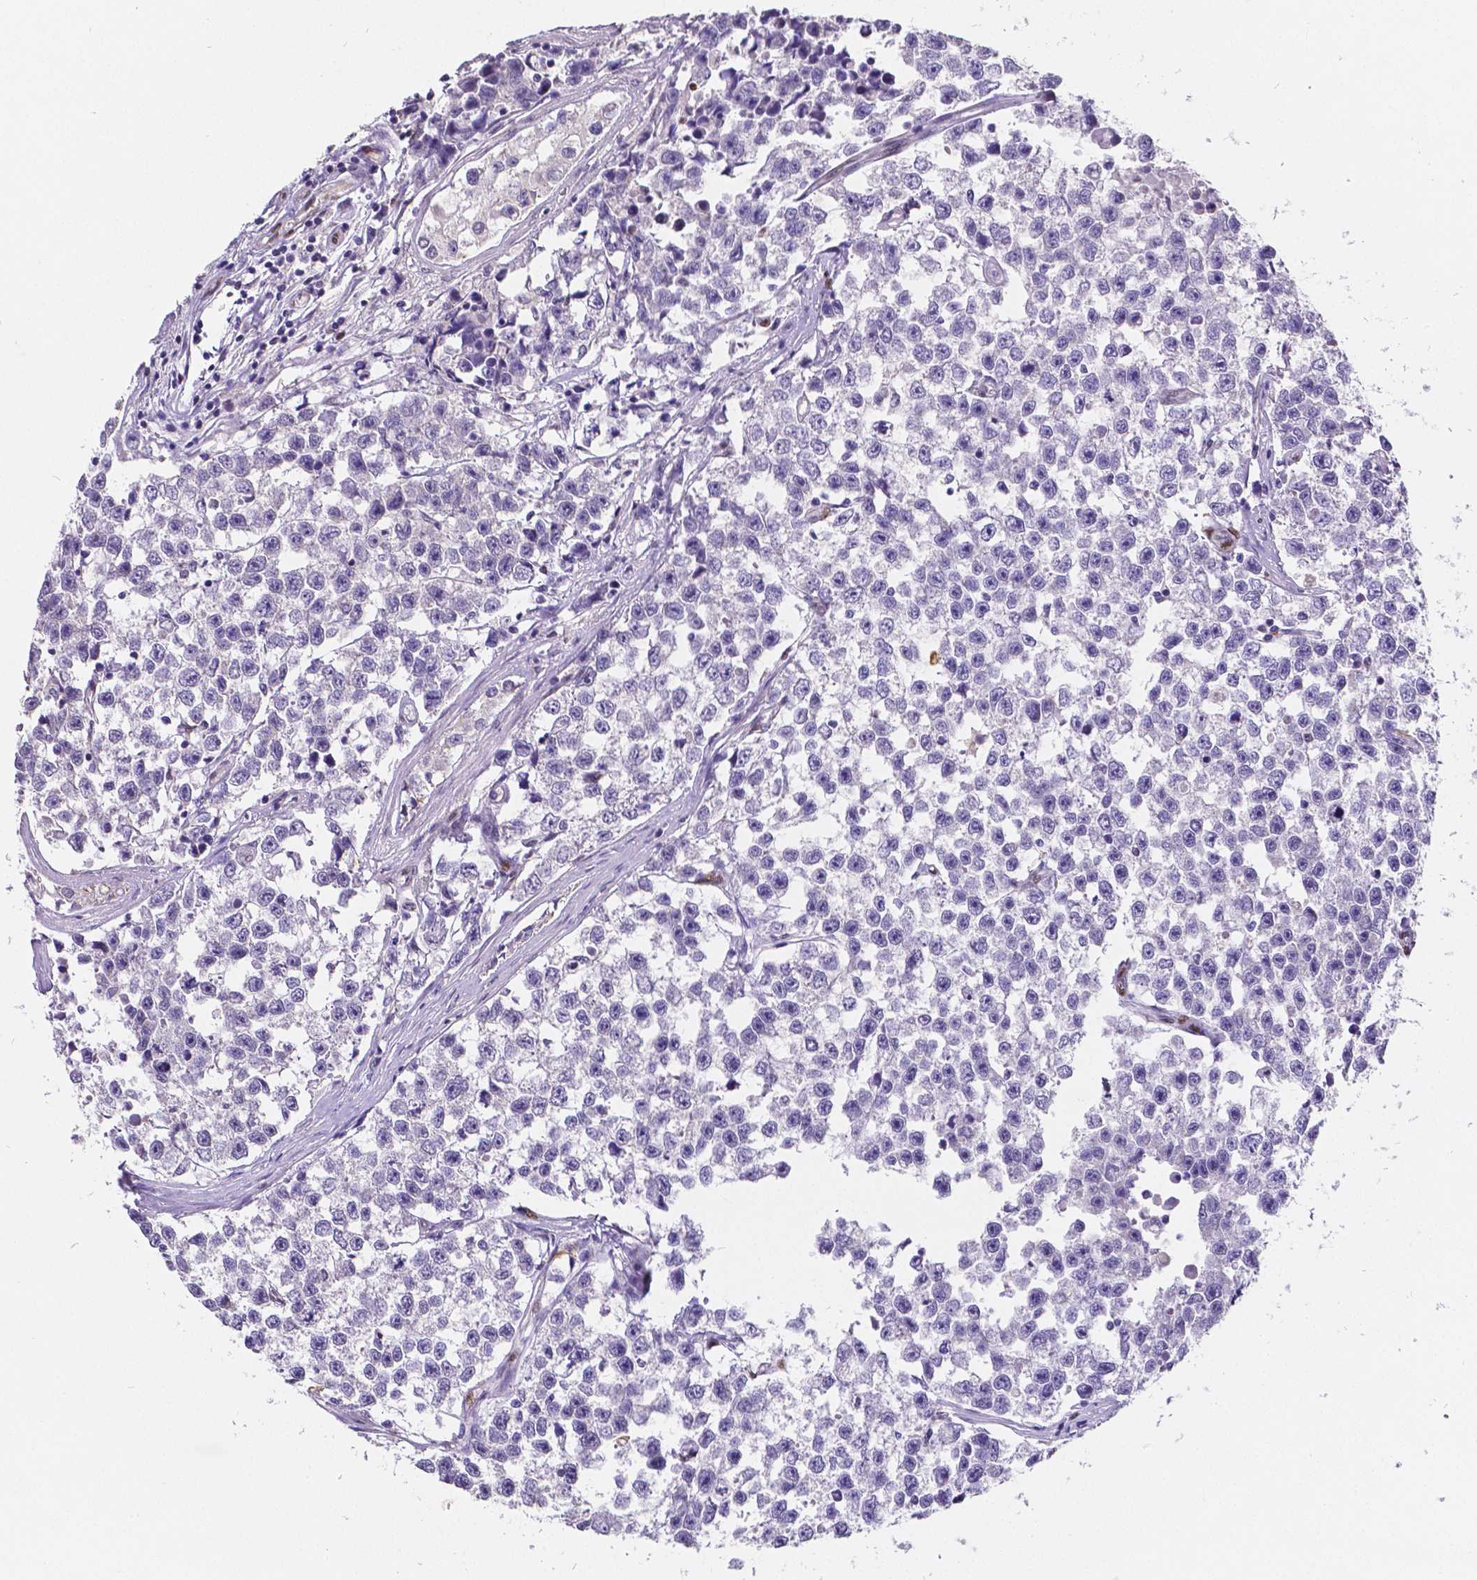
{"staining": {"intensity": "negative", "quantity": "none", "location": "none"}, "tissue": "testis cancer", "cell_type": "Tumor cells", "image_type": "cancer", "snomed": [{"axis": "morphology", "description": "Seminoma, NOS"}, {"axis": "topography", "description": "Testis"}], "caption": "Tumor cells show no significant protein expression in testis seminoma.", "gene": "MEF2C", "patient": {"sex": "male", "age": 26}}